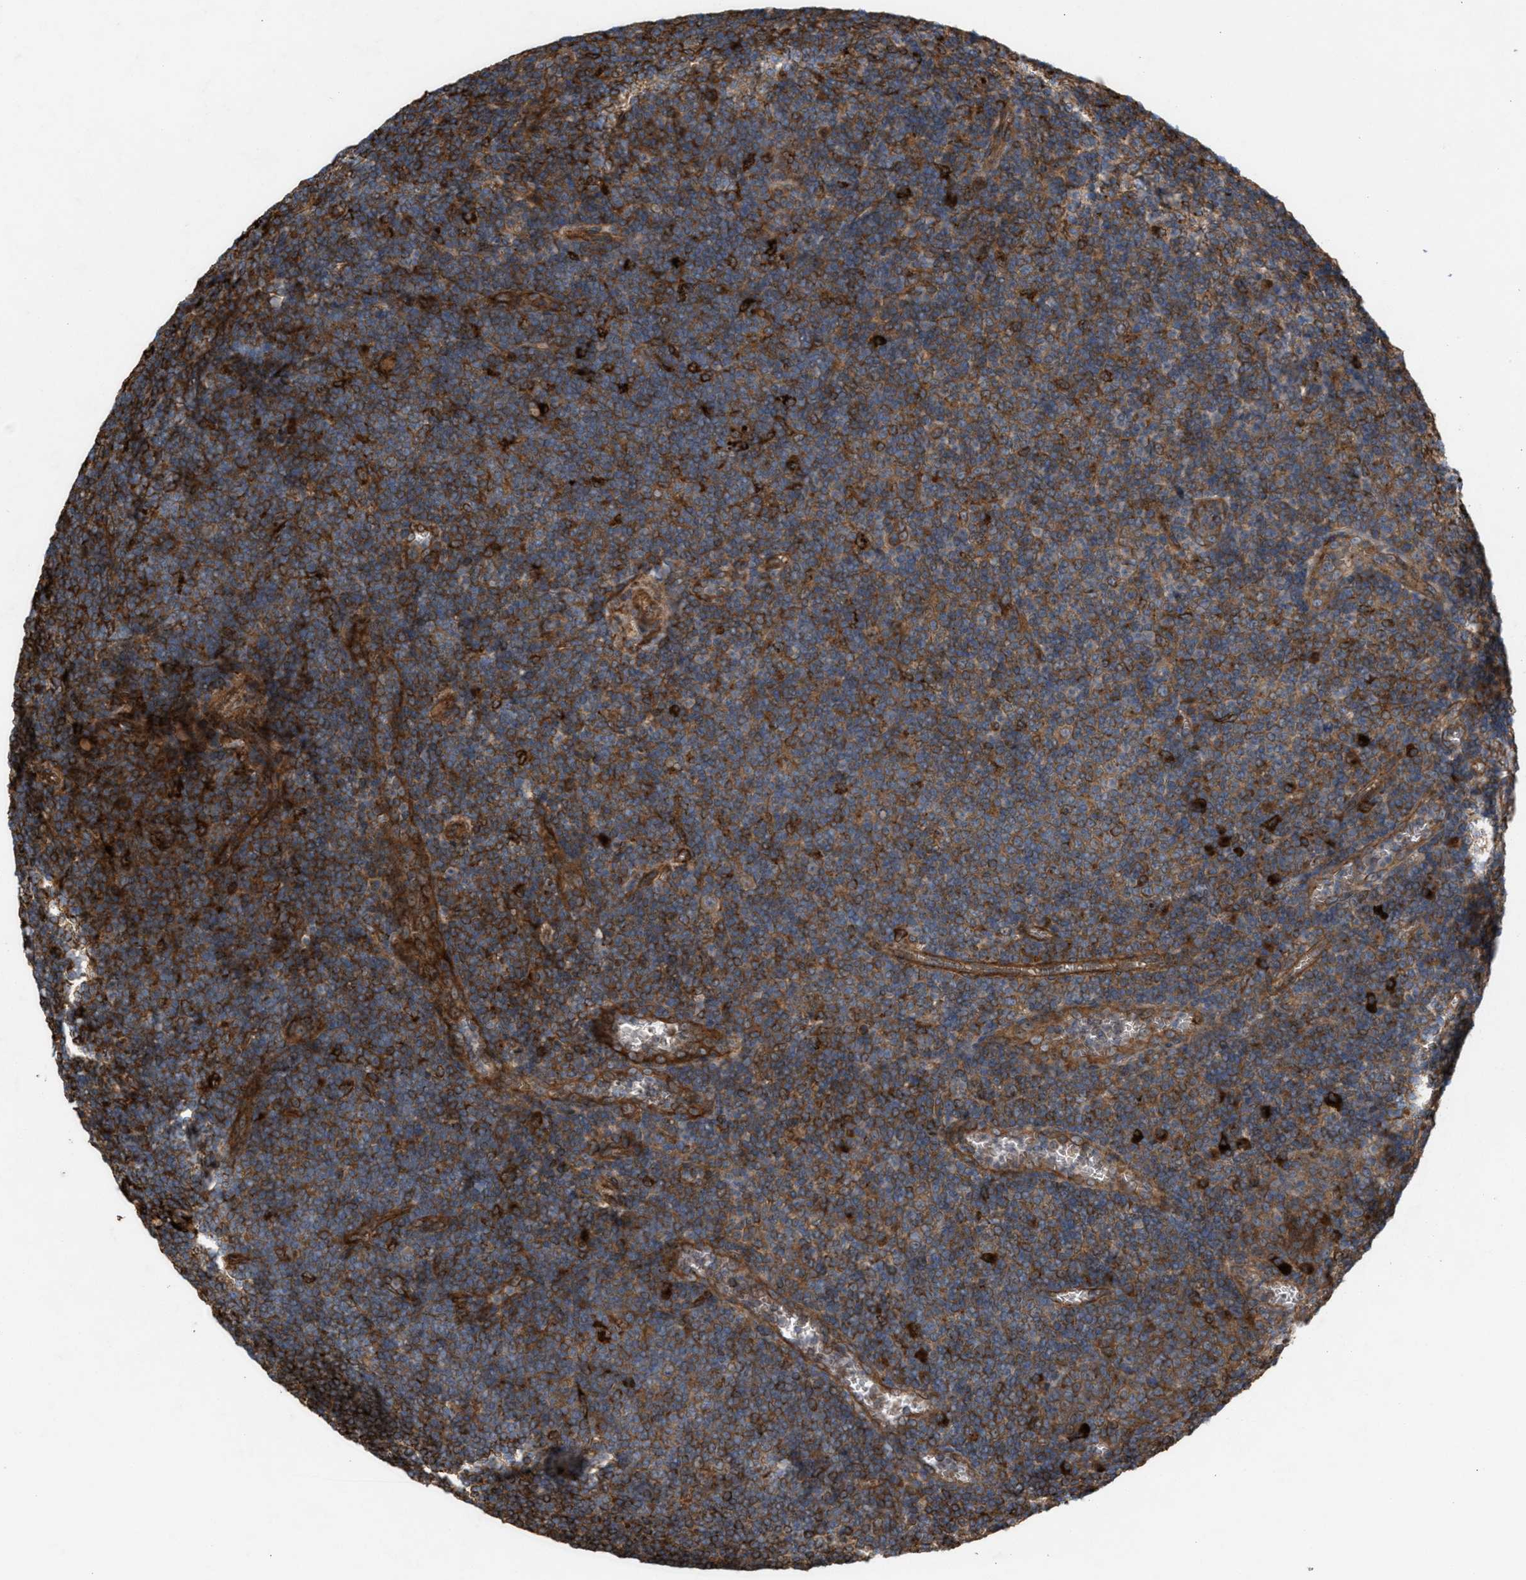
{"staining": {"intensity": "strong", "quantity": ">75%", "location": "cytoplasmic/membranous"}, "tissue": "tonsil", "cell_type": "Germinal center cells", "image_type": "normal", "snomed": [{"axis": "morphology", "description": "Normal tissue, NOS"}, {"axis": "topography", "description": "Tonsil"}], "caption": "Tonsil stained with DAB (3,3'-diaminobenzidine) immunohistochemistry displays high levels of strong cytoplasmic/membranous positivity in about >75% of germinal center cells.", "gene": "GCC1", "patient": {"sex": "male", "age": 37}}